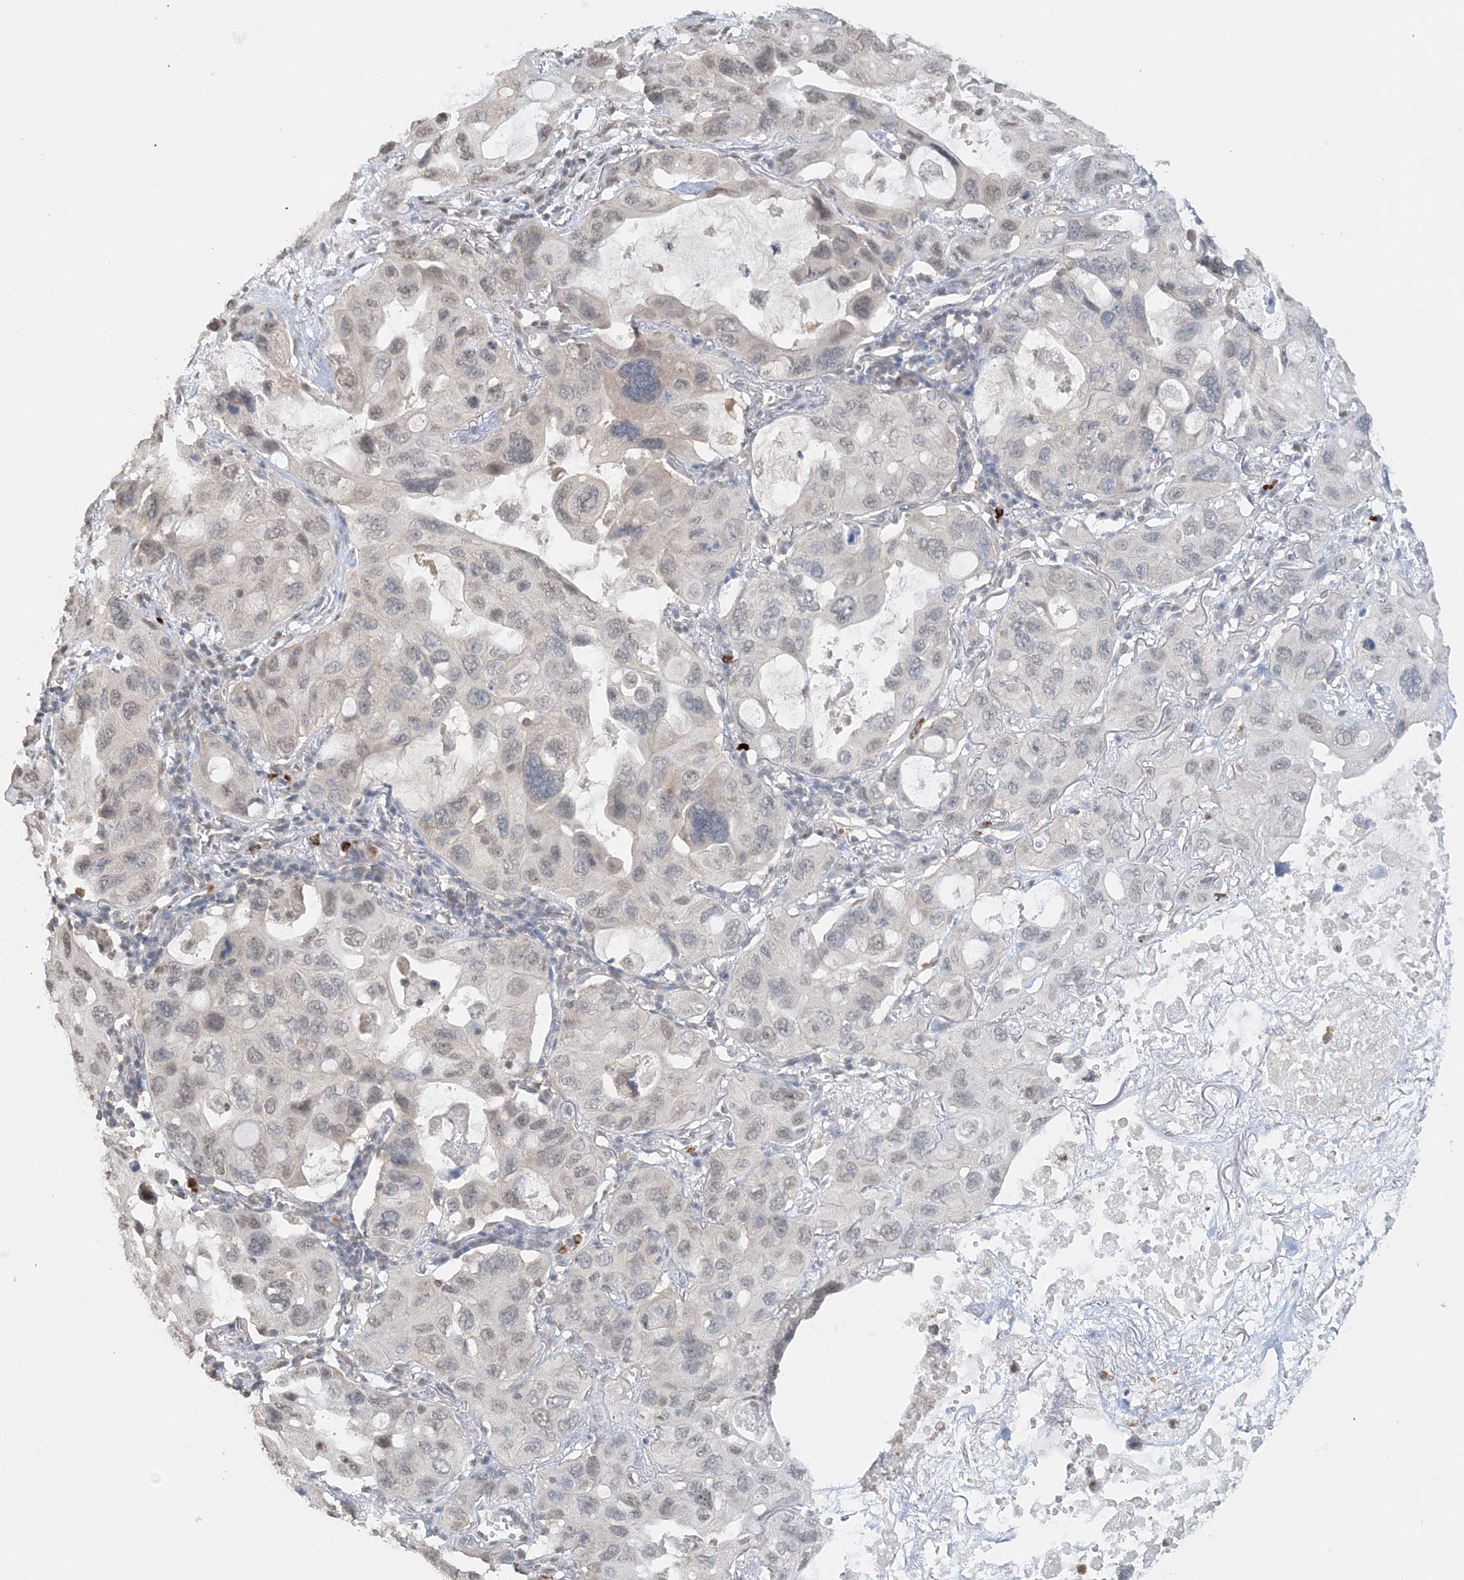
{"staining": {"intensity": "negative", "quantity": "none", "location": "none"}, "tissue": "lung cancer", "cell_type": "Tumor cells", "image_type": "cancer", "snomed": [{"axis": "morphology", "description": "Squamous cell carcinoma, NOS"}, {"axis": "topography", "description": "Lung"}], "caption": "DAB immunohistochemical staining of squamous cell carcinoma (lung) exhibits no significant expression in tumor cells.", "gene": "FAM110A", "patient": {"sex": "female", "age": 73}}